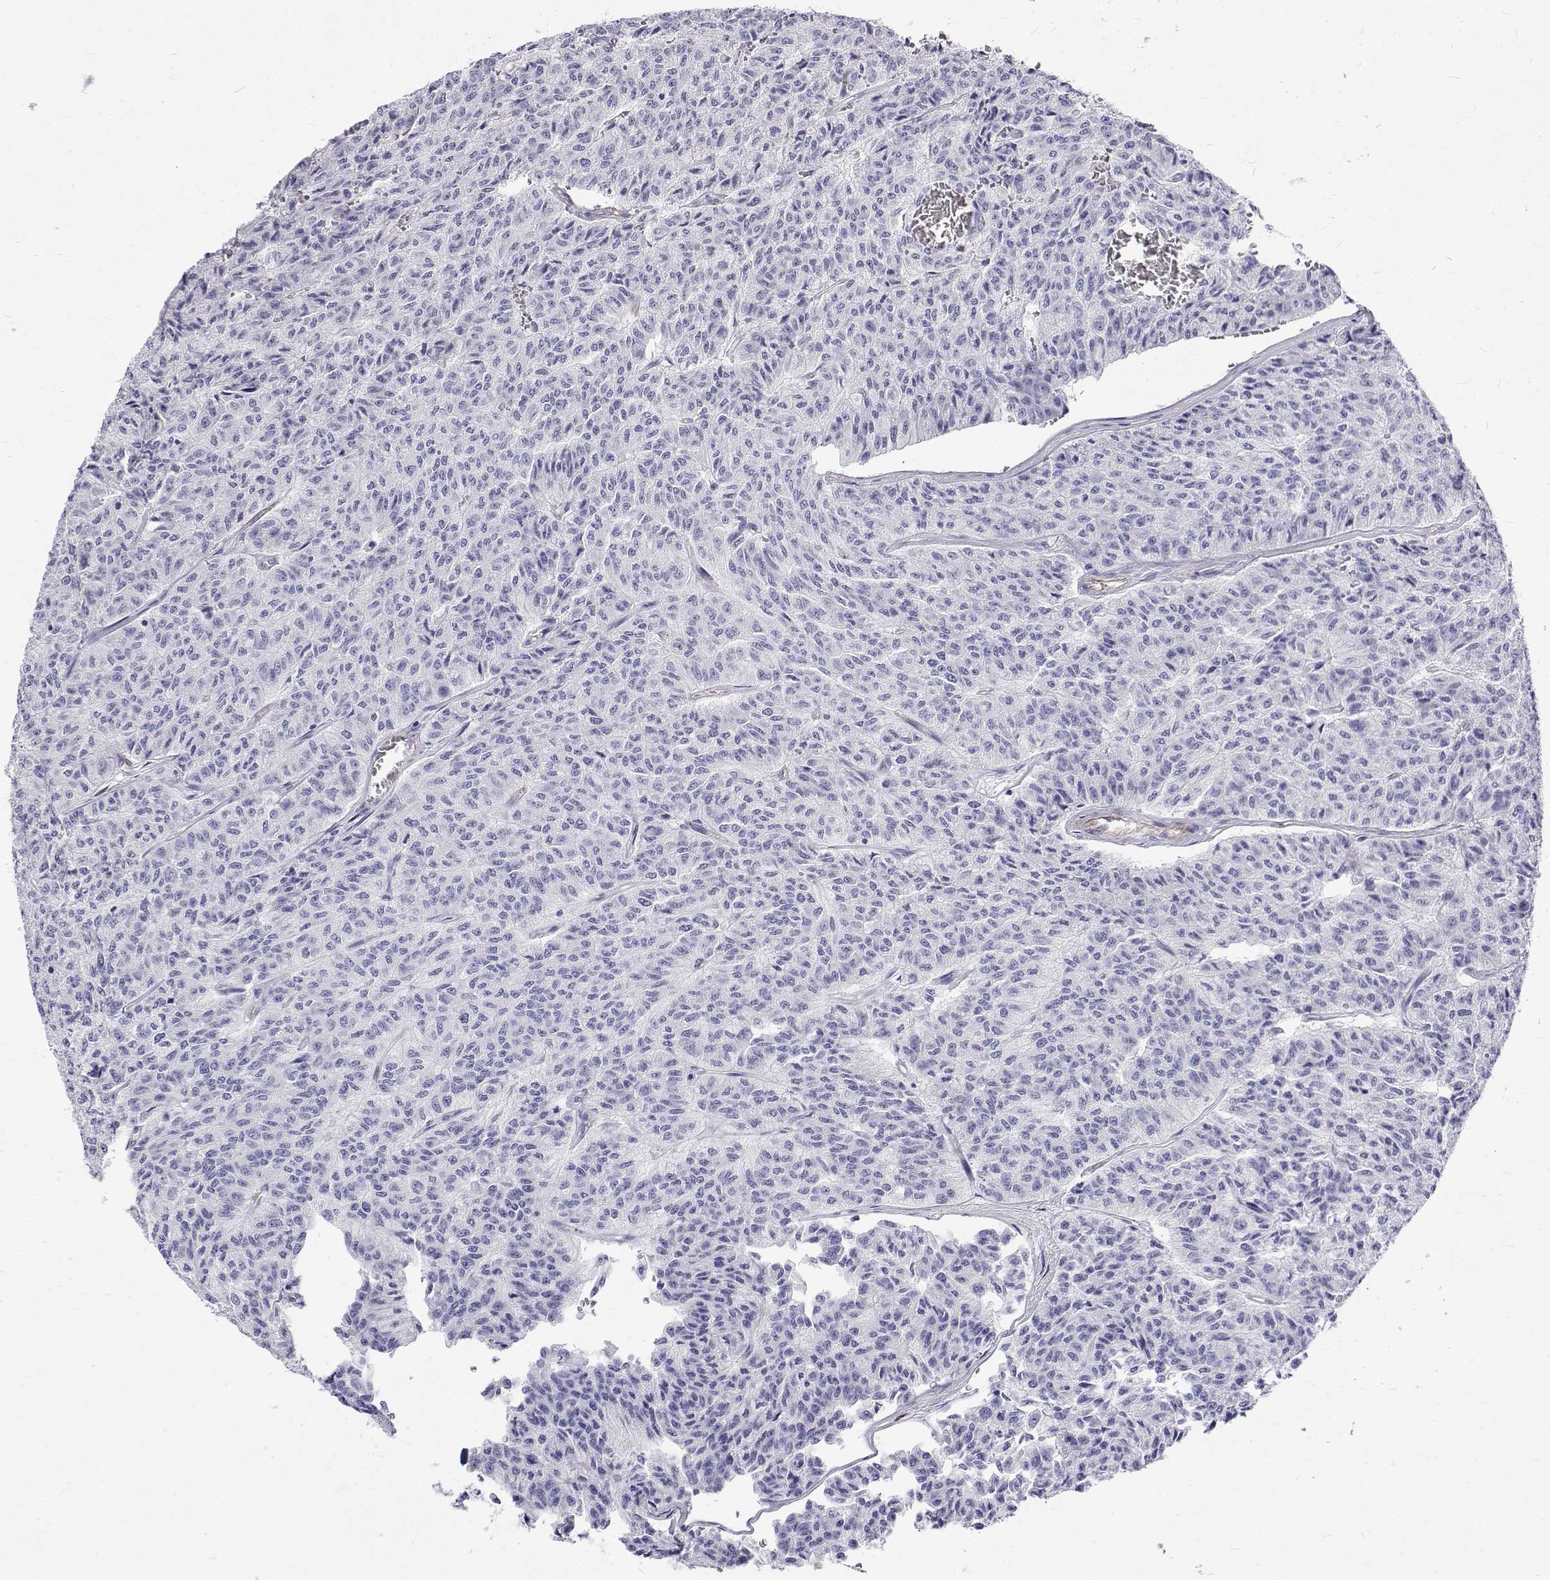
{"staining": {"intensity": "negative", "quantity": "none", "location": "none"}, "tissue": "carcinoid", "cell_type": "Tumor cells", "image_type": "cancer", "snomed": [{"axis": "morphology", "description": "Carcinoid, malignant, NOS"}, {"axis": "topography", "description": "Lung"}], "caption": "There is no significant staining in tumor cells of carcinoid.", "gene": "OPRPN", "patient": {"sex": "male", "age": 71}}